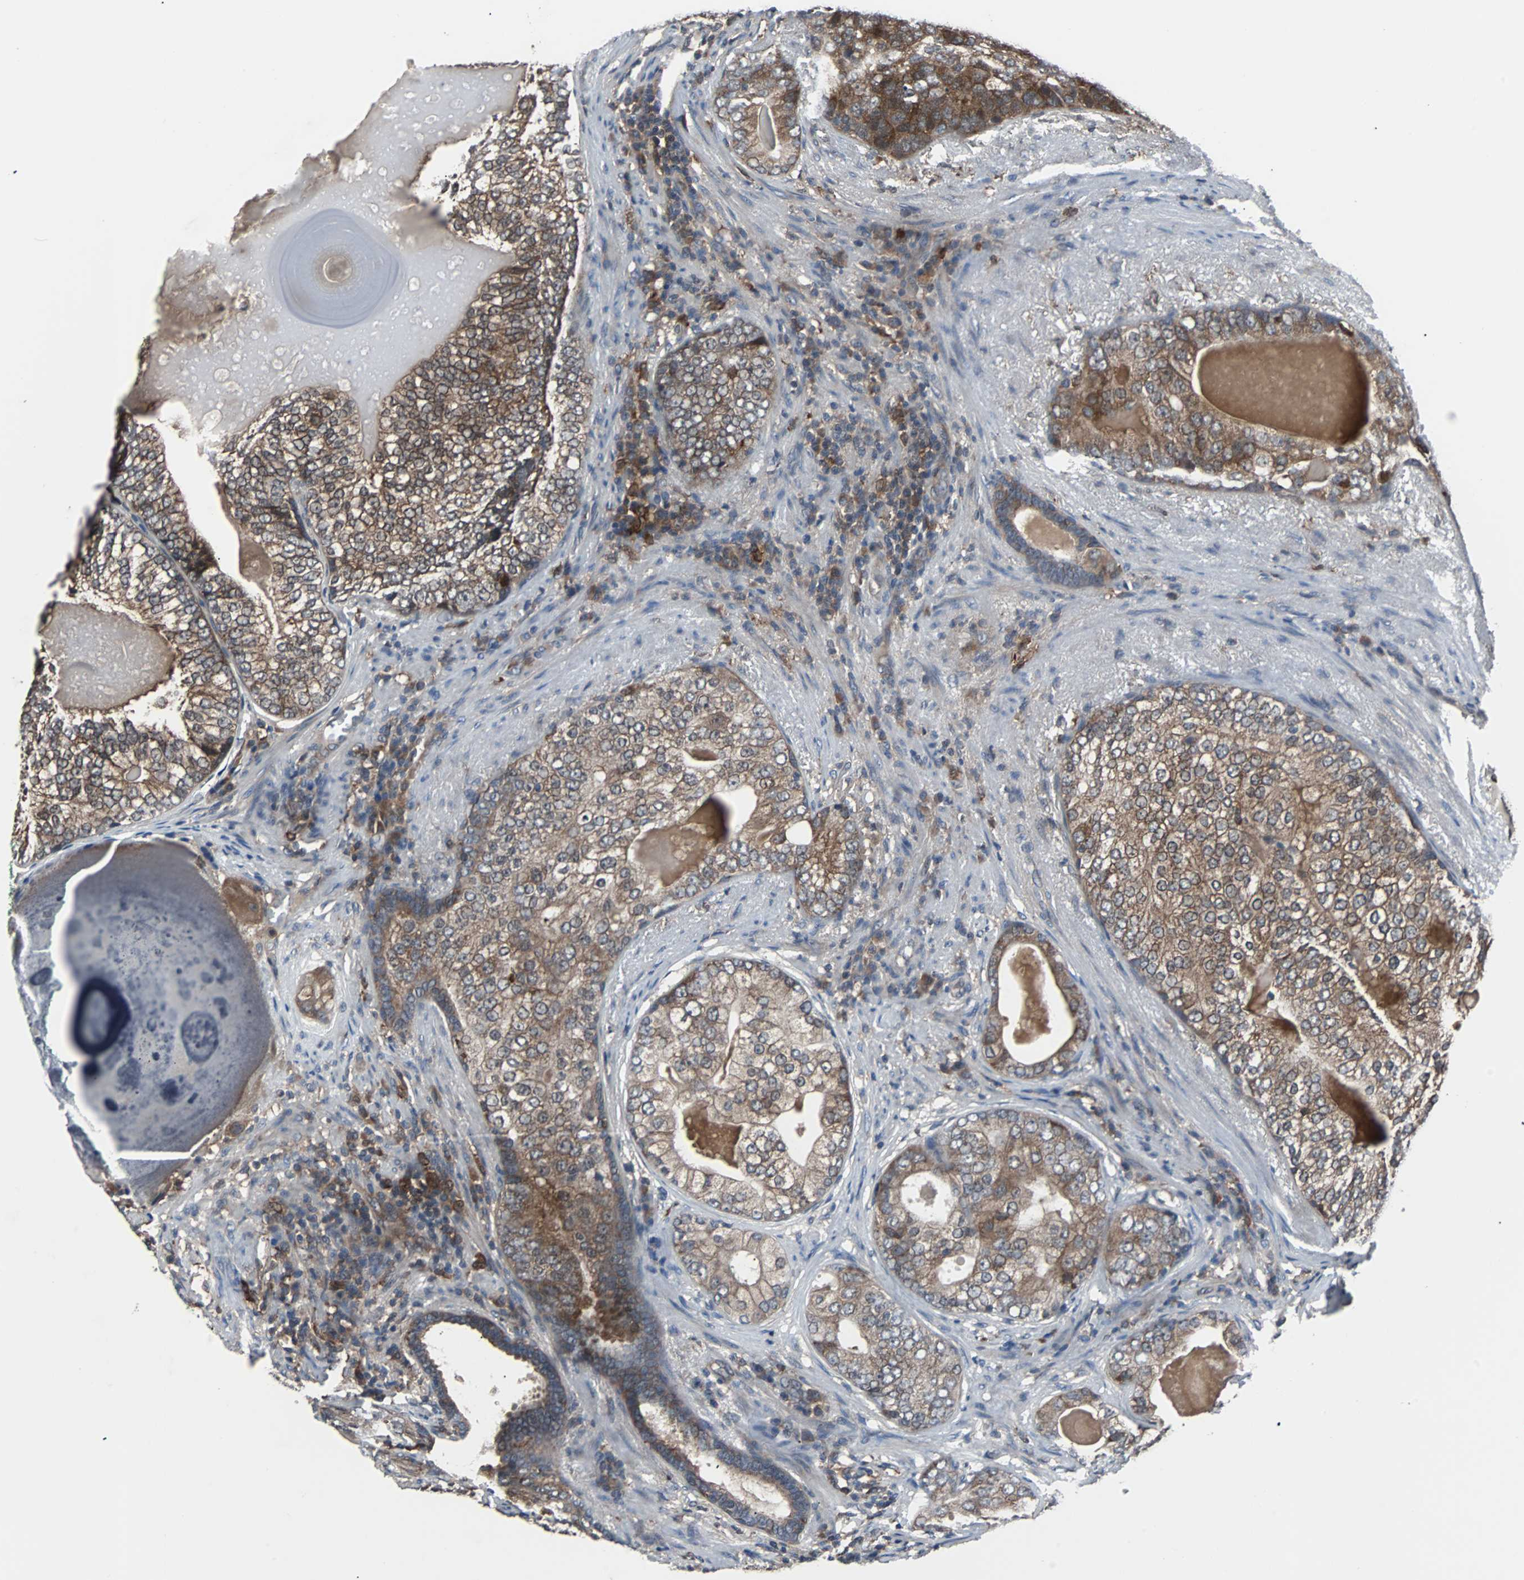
{"staining": {"intensity": "moderate", "quantity": ">75%", "location": "cytoplasmic/membranous"}, "tissue": "prostate cancer", "cell_type": "Tumor cells", "image_type": "cancer", "snomed": [{"axis": "morphology", "description": "Adenocarcinoma, High grade"}, {"axis": "topography", "description": "Prostate"}], "caption": "The micrograph displays staining of prostate cancer (high-grade adenocarcinoma), revealing moderate cytoplasmic/membranous protein staining (brown color) within tumor cells.", "gene": "PAK1", "patient": {"sex": "male", "age": 66}}